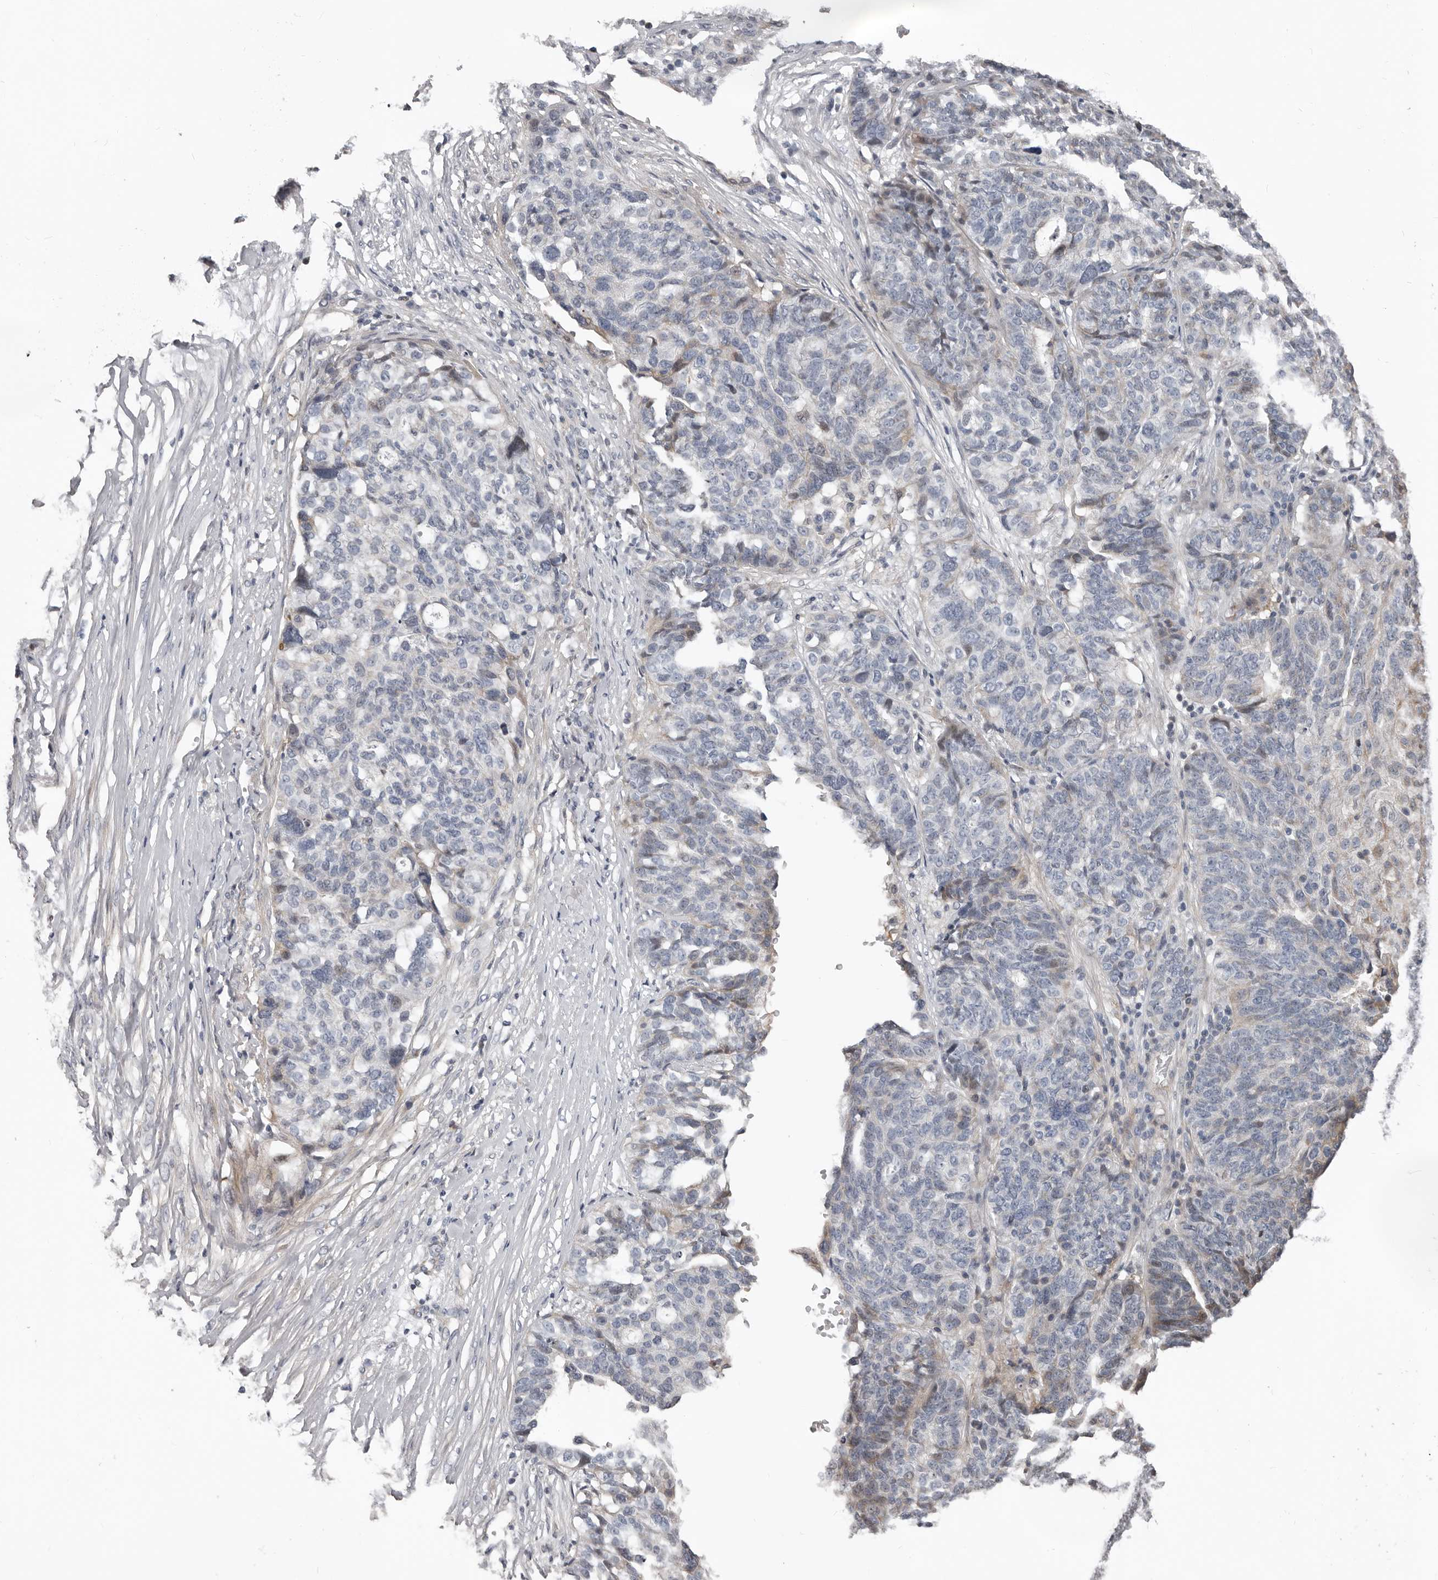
{"staining": {"intensity": "negative", "quantity": "none", "location": "none"}, "tissue": "ovarian cancer", "cell_type": "Tumor cells", "image_type": "cancer", "snomed": [{"axis": "morphology", "description": "Cystadenocarcinoma, serous, NOS"}, {"axis": "topography", "description": "Ovary"}], "caption": "This is an IHC photomicrograph of human ovarian serous cystadenocarcinoma. There is no expression in tumor cells.", "gene": "RNF217", "patient": {"sex": "female", "age": 59}}